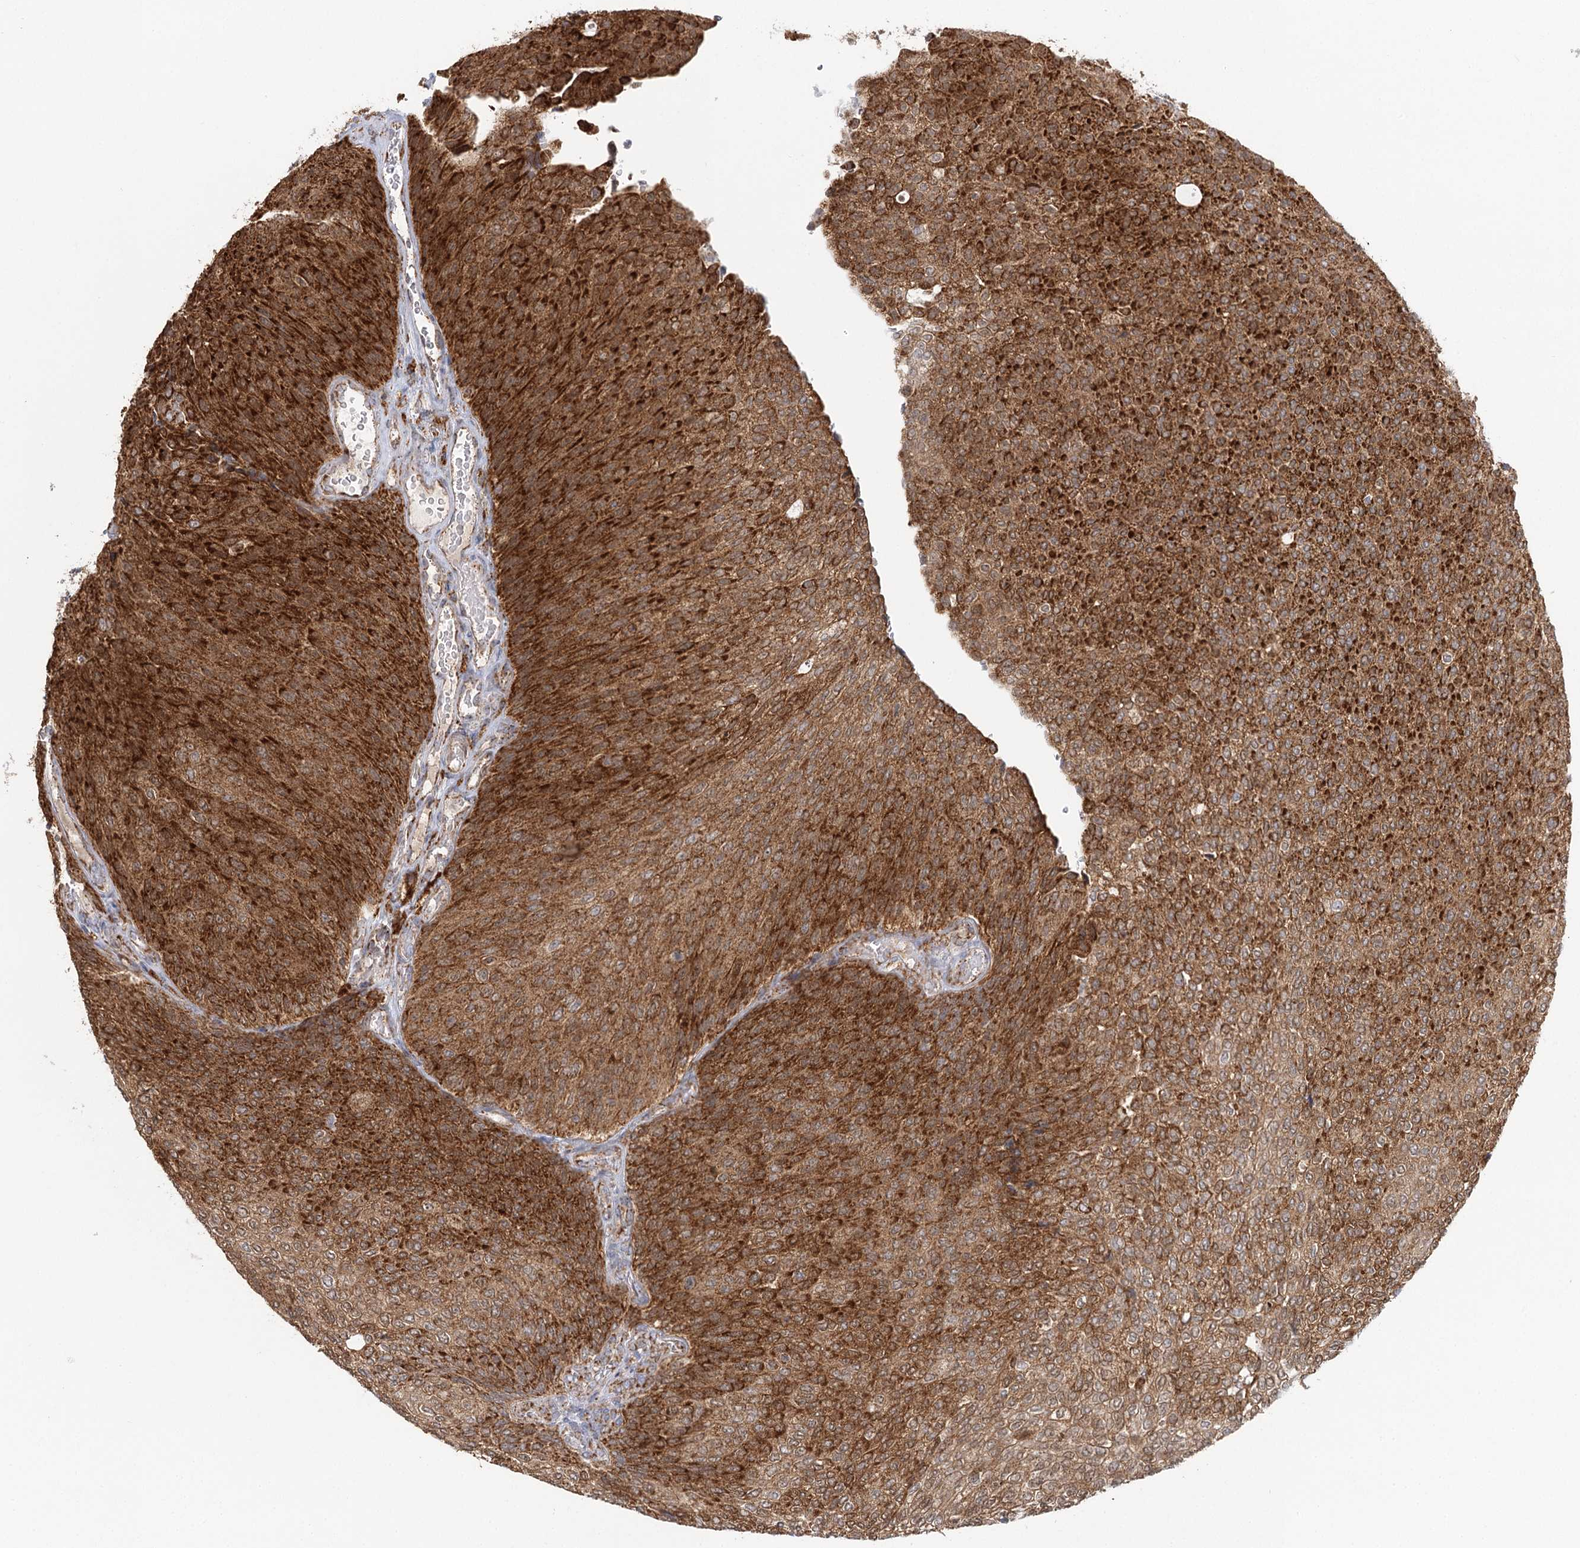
{"staining": {"intensity": "strong", "quantity": ">75%", "location": "cytoplasmic/membranous"}, "tissue": "urothelial cancer", "cell_type": "Tumor cells", "image_type": "cancer", "snomed": [{"axis": "morphology", "description": "Urothelial carcinoma, Low grade"}, {"axis": "topography", "description": "Urinary bladder"}], "caption": "Protein staining of urothelial carcinoma (low-grade) tissue shows strong cytoplasmic/membranous staining in approximately >75% of tumor cells.", "gene": "TAS1R1", "patient": {"sex": "female", "age": 79}}